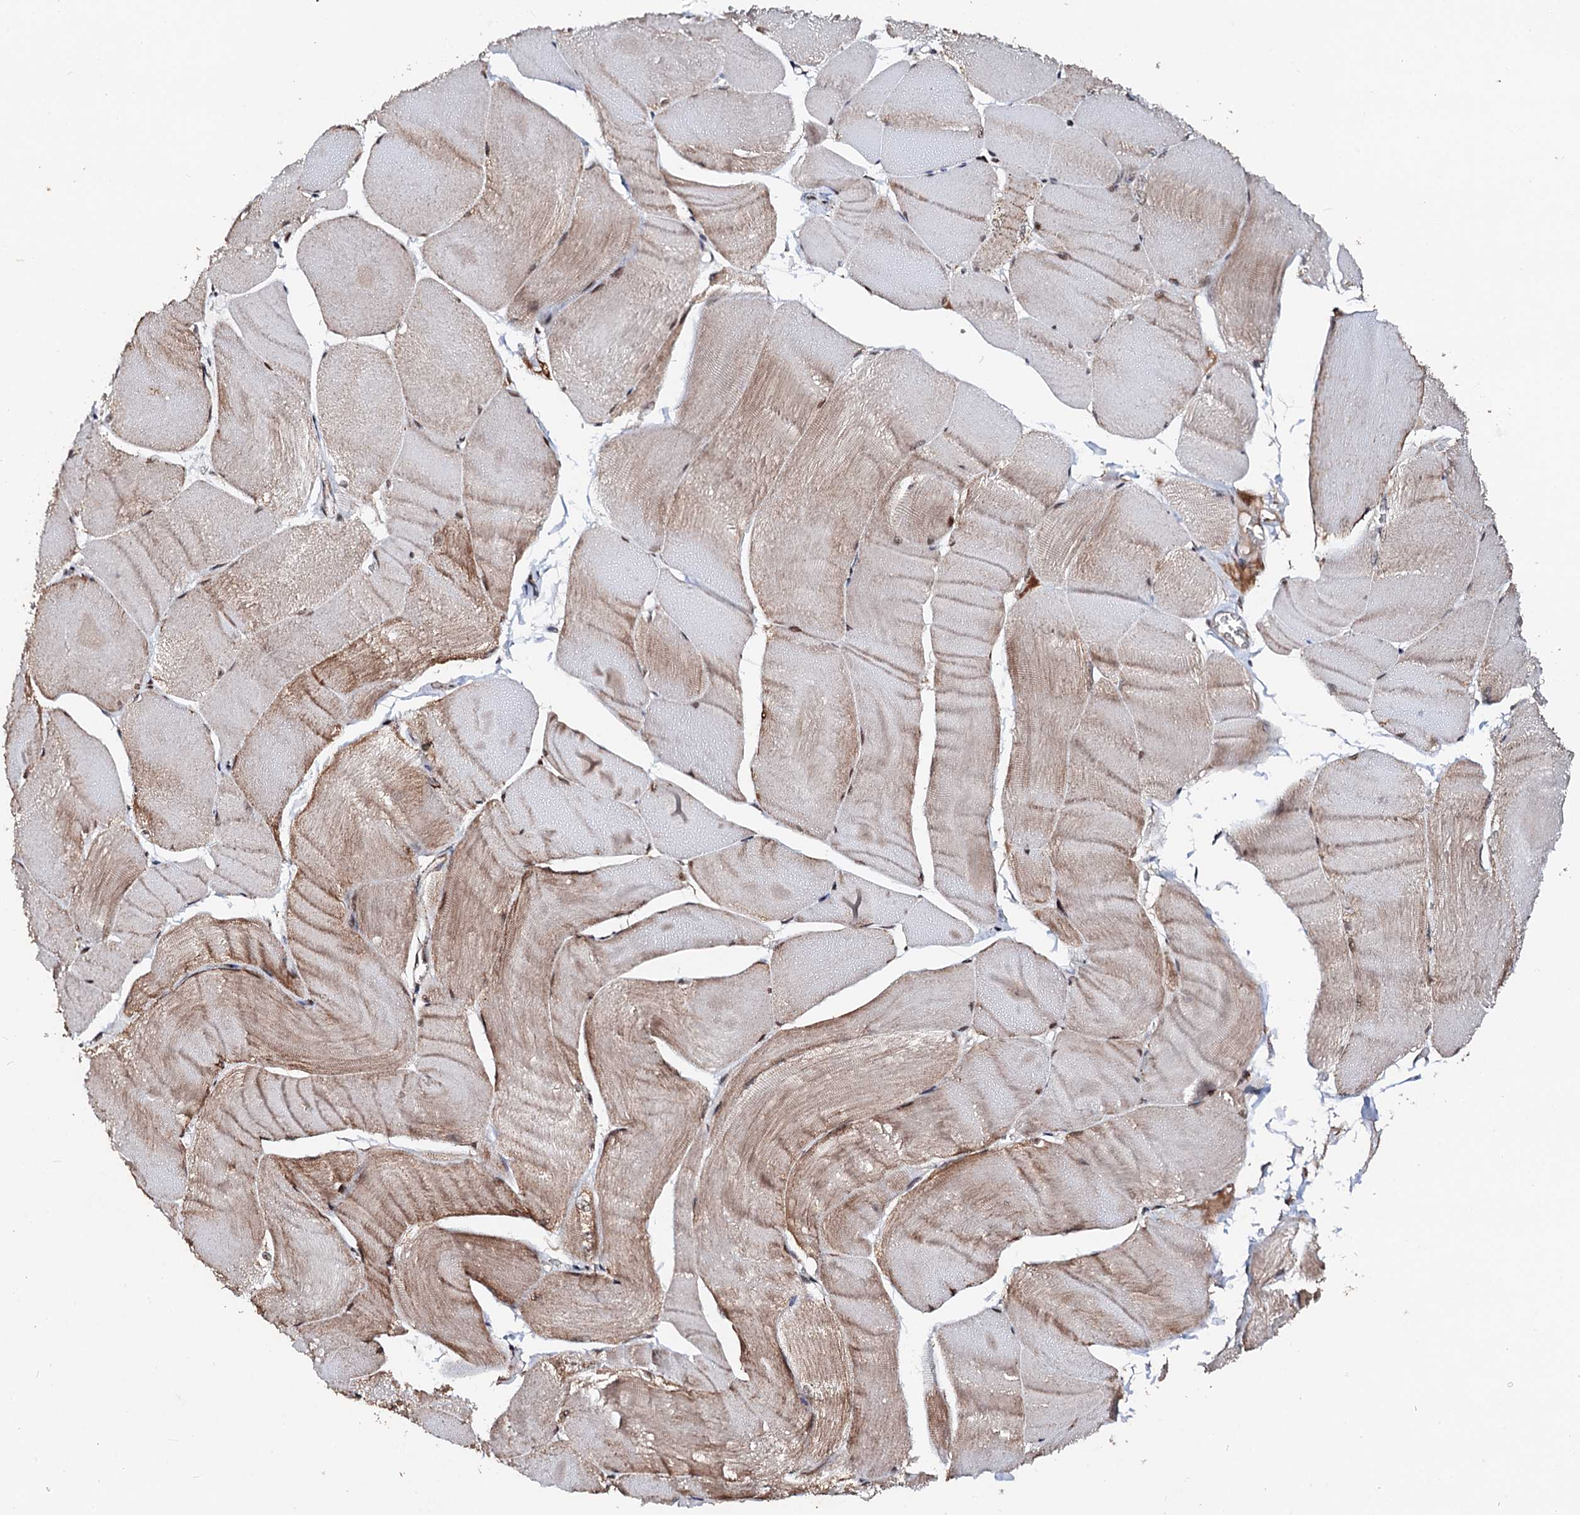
{"staining": {"intensity": "moderate", "quantity": ">75%", "location": "cytoplasmic/membranous,nuclear"}, "tissue": "skeletal muscle", "cell_type": "Myocytes", "image_type": "normal", "snomed": [{"axis": "morphology", "description": "Normal tissue, NOS"}, {"axis": "morphology", "description": "Basal cell carcinoma"}, {"axis": "topography", "description": "Skeletal muscle"}], "caption": "A micrograph of human skeletal muscle stained for a protein displays moderate cytoplasmic/membranous,nuclear brown staining in myocytes. The staining is performed using DAB (3,3'-diaminobenzidine) brown chromogen to label protein expression. The nuclei are counter-stained blue using hematoxylin.", "gene": "SECISBP2L", "patient": {"sex": "female", "age": 64}}